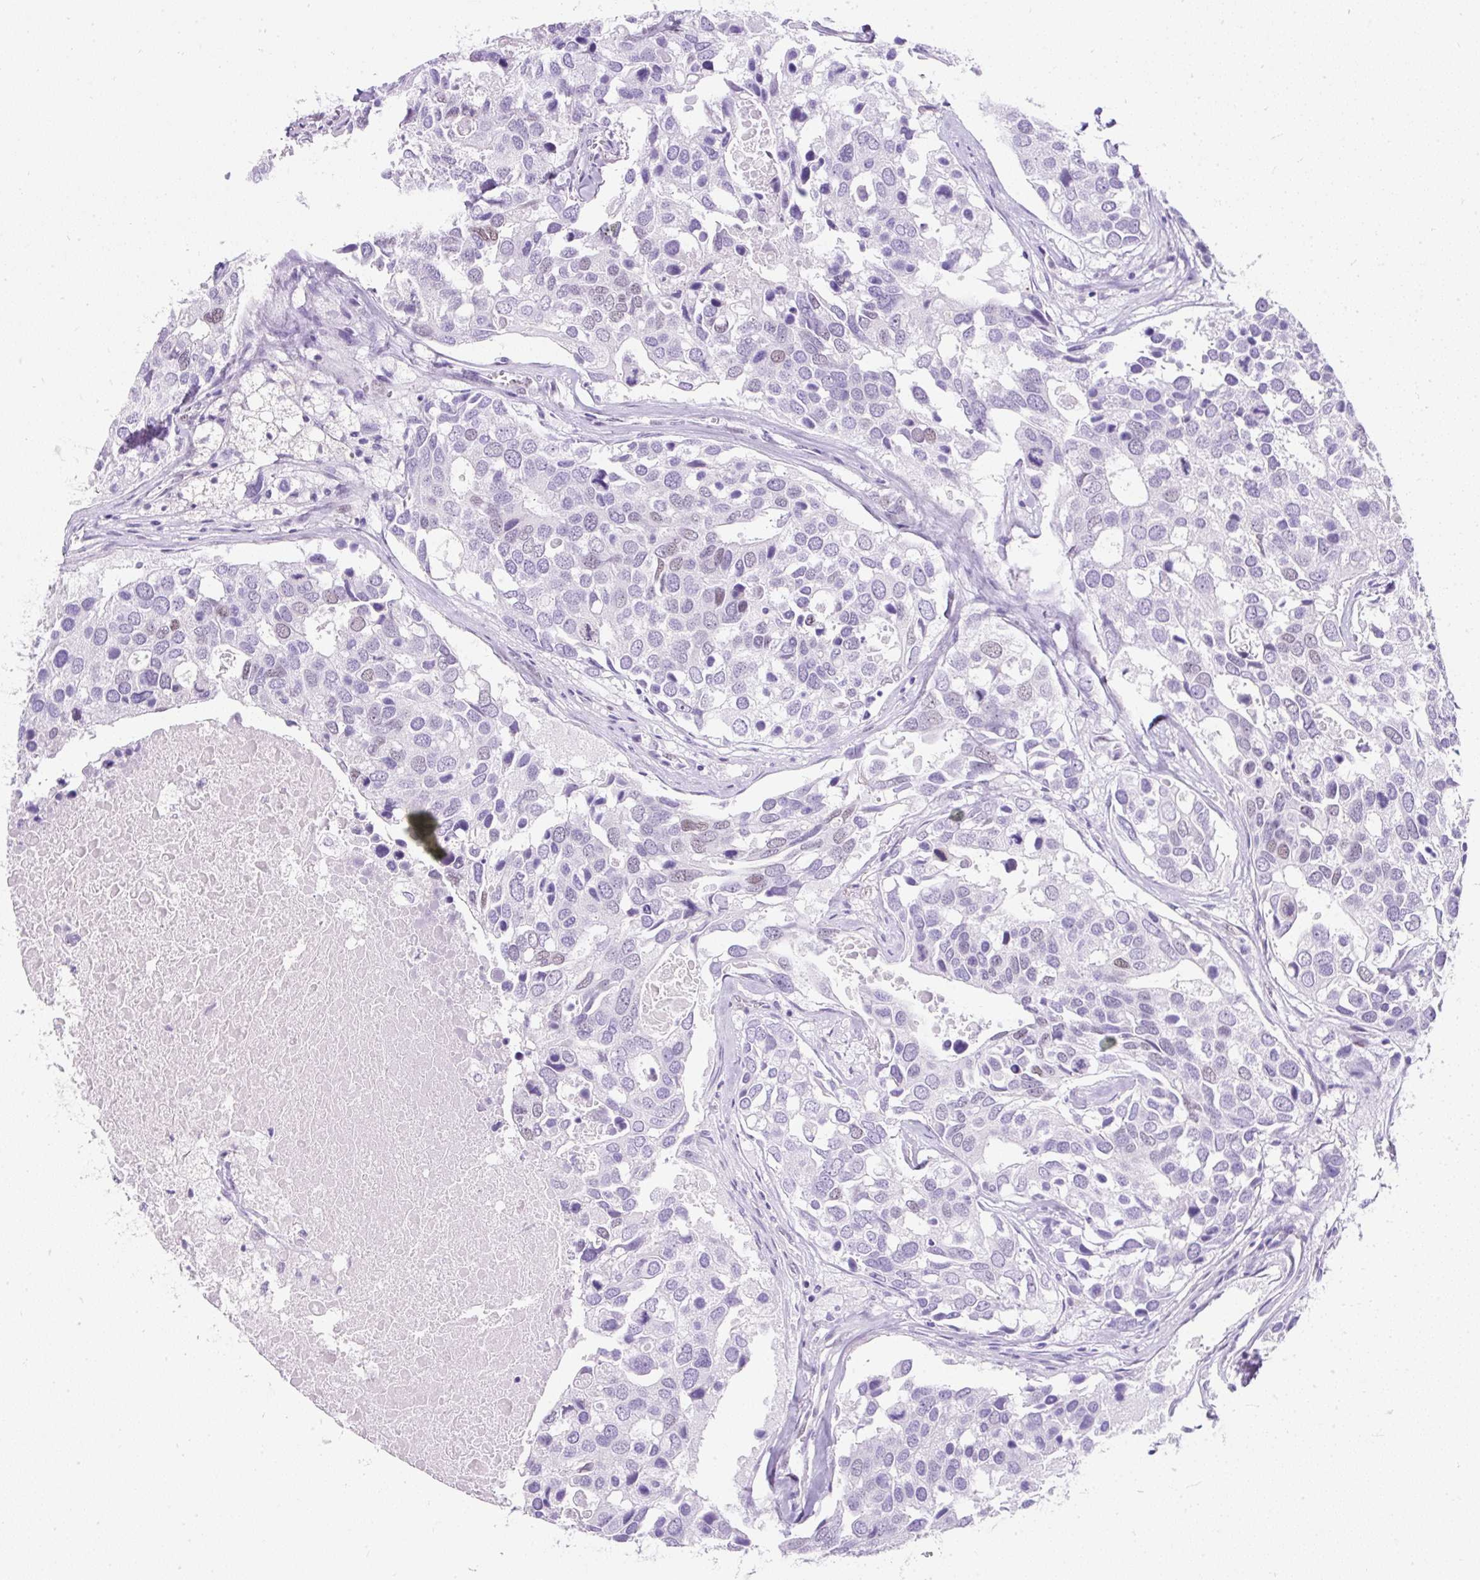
{"staining": {"intensity": "negative", "quantity": "none", "location": "none"}, "tissue": "breast cancer", "cell_type": "Tumor cells", "image_type": "cancer", "snomed": [{"axis": "morphology", "description": "Duct carcinoma"}, {"axis": "topography", "description": "Breast"}], "caption": "Human infiltrating ductal carcinoma (breast) stained for a protein using immunohistochemistry shows no staining in tumor cells.", "gene": "PLCXD2", "patient": {"sex": "female", "age": 83}}